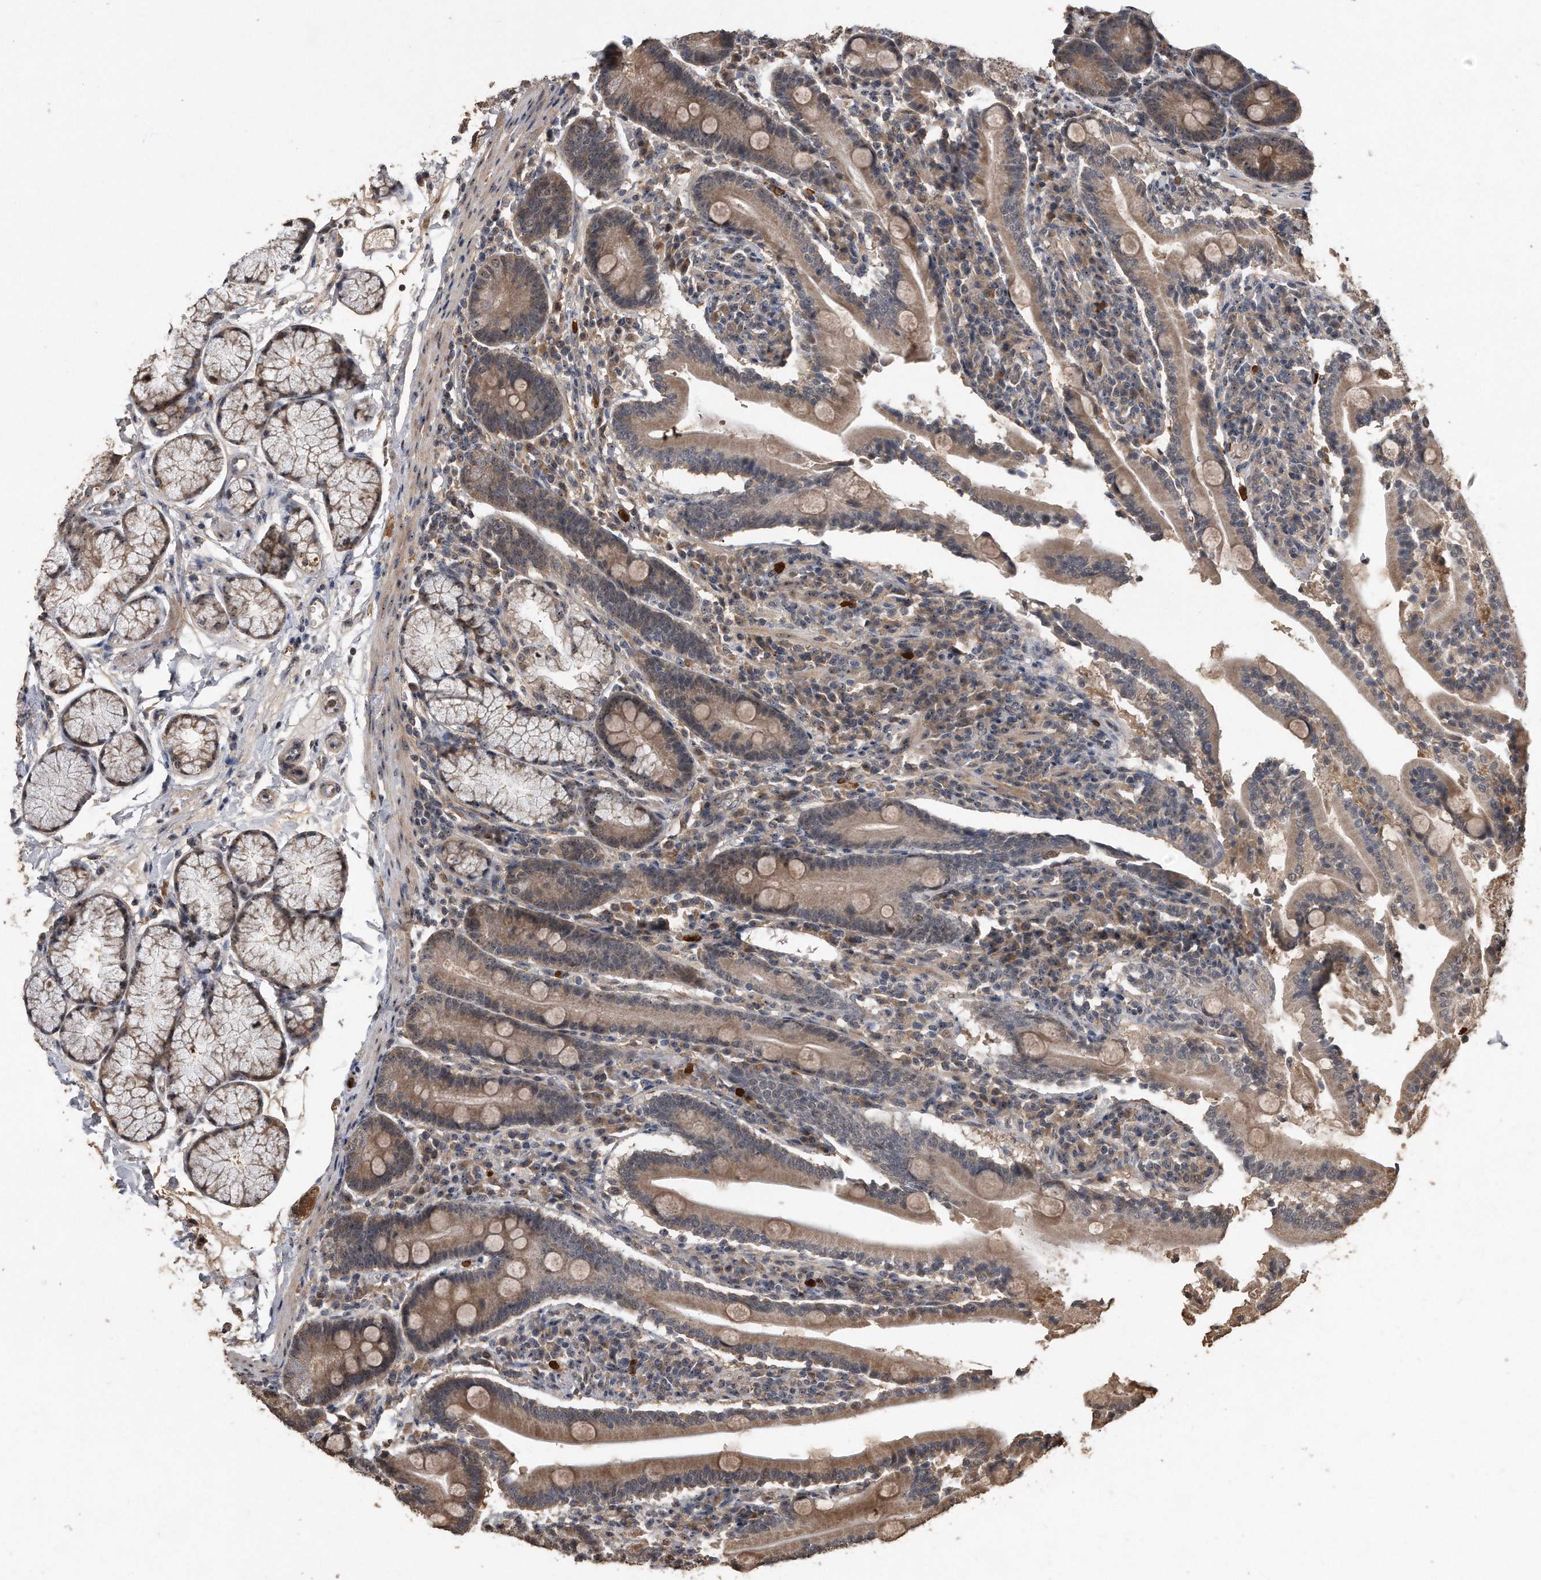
{"staining": {"intensity": "moderate", "quantity": ">75%", "location": "cytoplasmic/membranous,nuclear"}, "tissue": "duodenum", "cell_type": "Glandular cells", "image_type": "normal", "snomed": [{"axis": "morphology", "description": "Normal tissue, NOS"}, {"axis": "topography", "description": "Duodenum"}], "caption": "Immunohistochemical staining of benign duodenum shows medium levels of moderate cytoplasmic/membranous,nuclear staining in about >75% of glandular cells. (brown staining indicates protein expression, while blue staining denotes nuclei).", "gene": "PELO", "patient": {"sex": "male", "age": 35}}